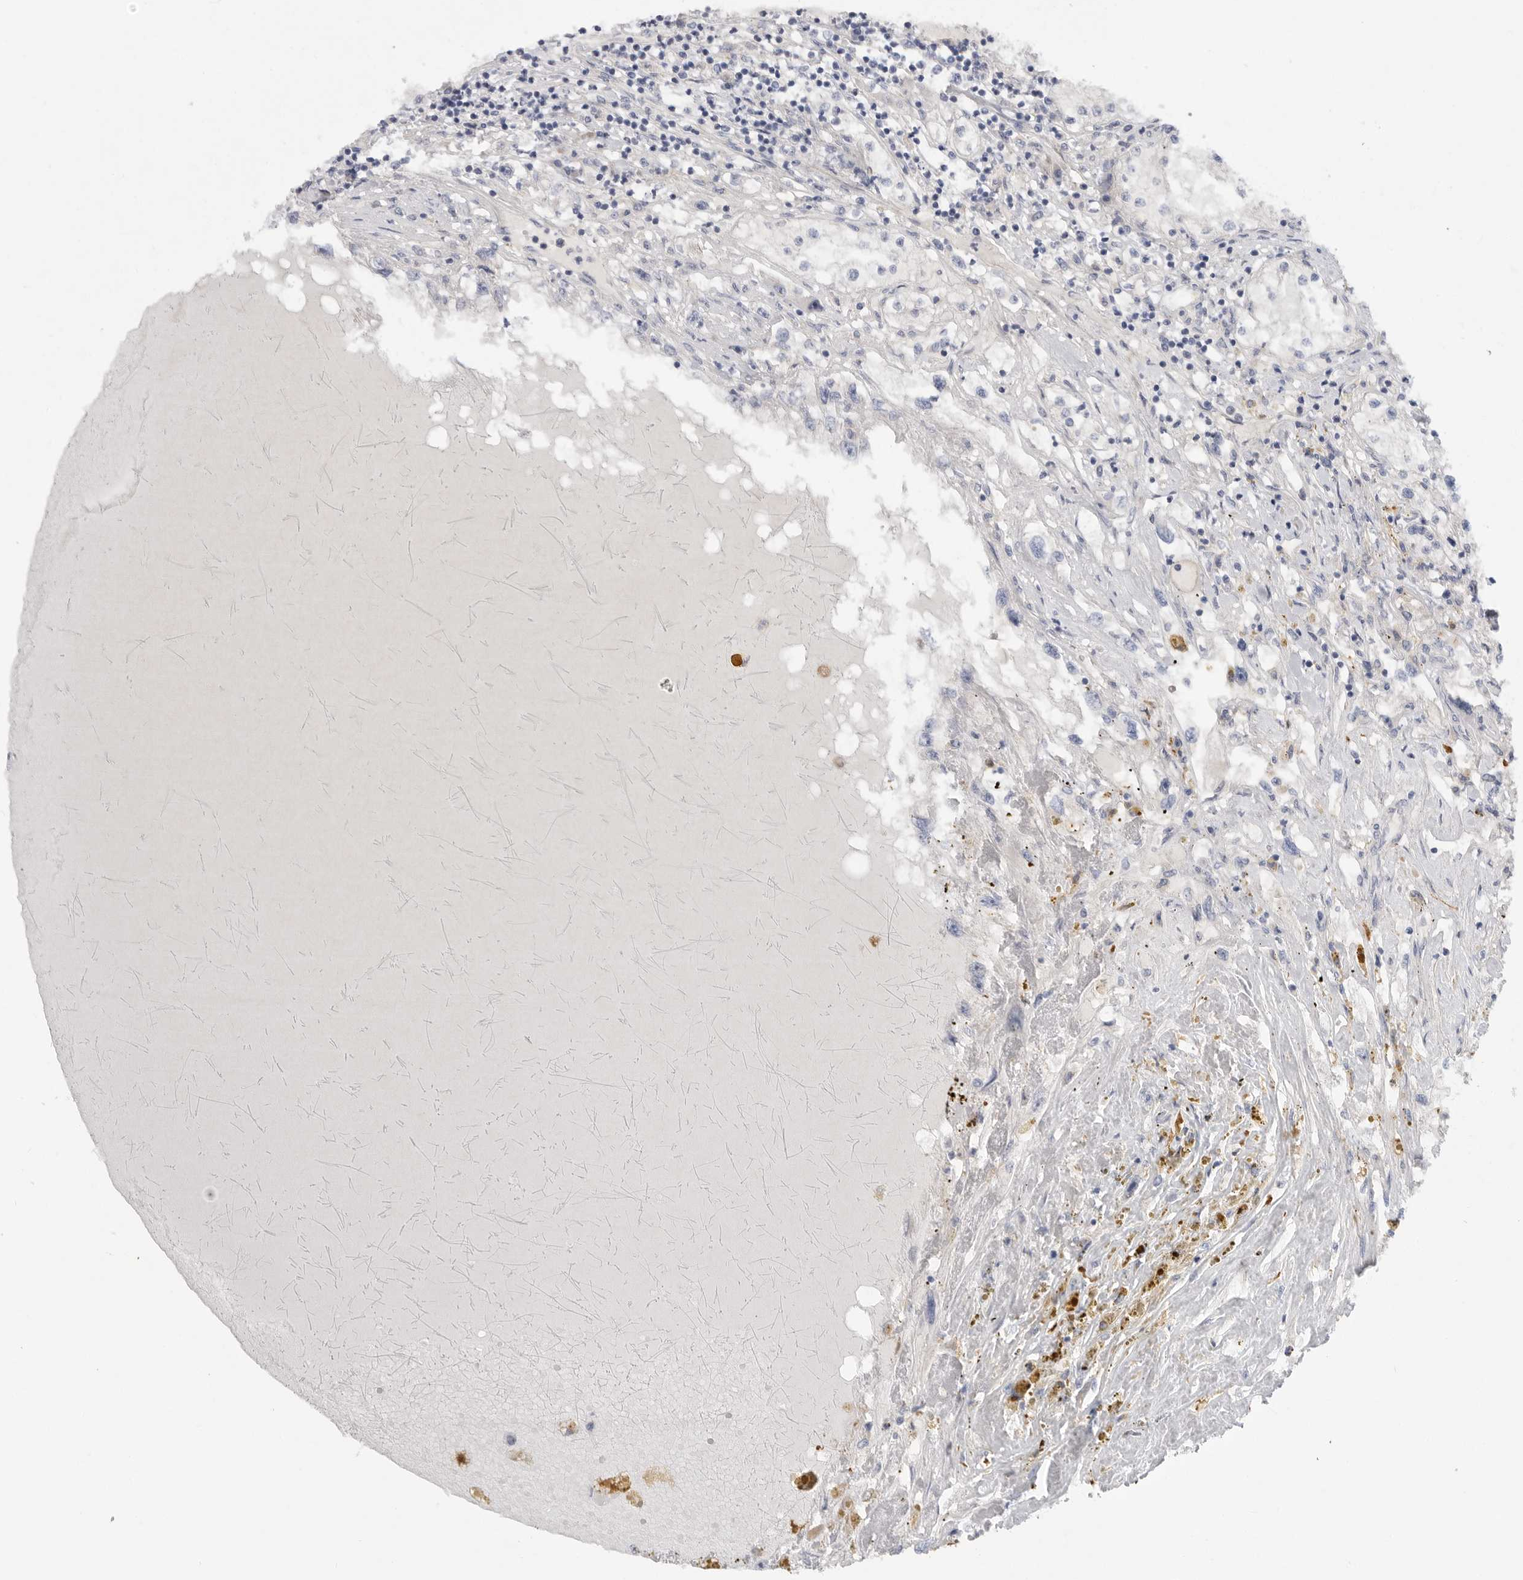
{"staining": {"intensity": "negative", "quantity": "none", "location": "none"}, "tissue": "renal cancer", "cell_type": "Tumor cells", "image_type": "cancer", "snomed": [{"axis": "morphology", "description": "Adenocarcinoma, NOS"}, {"axis": "topography", "description": "Kidney"}], "caption": "Adenocarcinoma (renal) stained for a protein using IHC shows no positivity tumor cells.", "gene": "MTFR1L", "patient": {"sex": "male", "age": 68}}